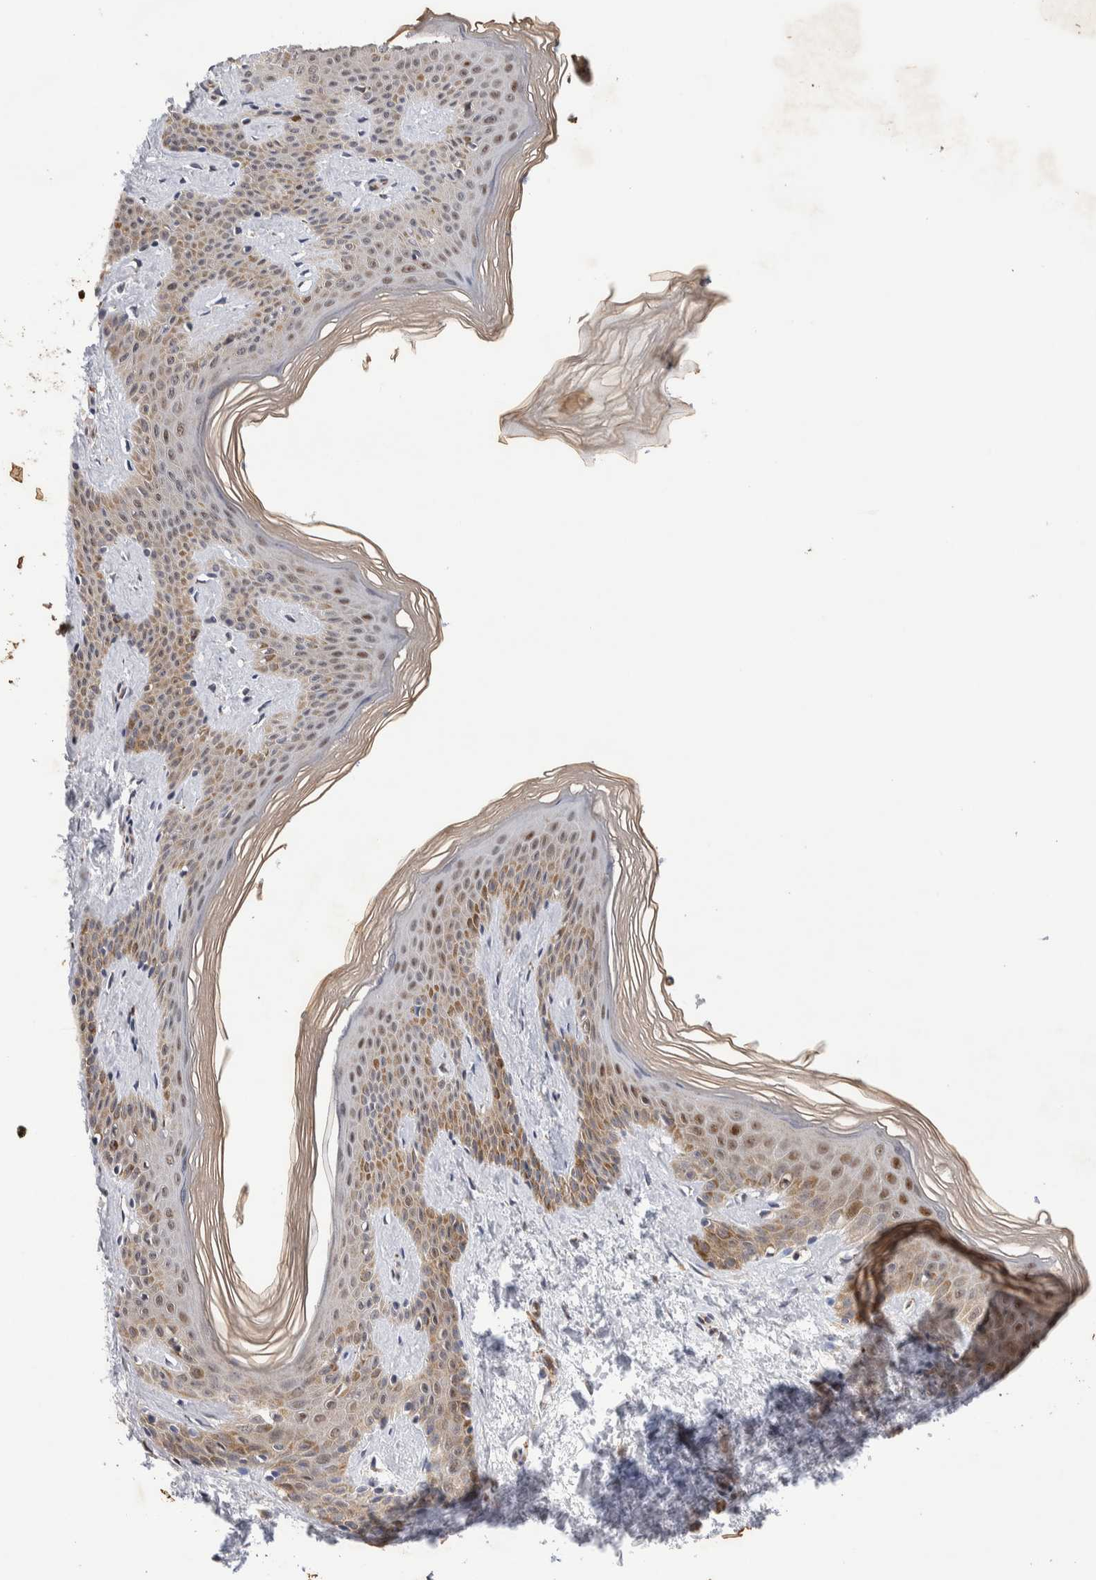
{"staining": {"intensity": "weak", "quantity": ">75%", "location": "cytoplasmic/membranous"}, "tissue": "skin", "cell_type": "Fibroblasts", "image_type": "normal", "snomed": [{"axis": "morphology", "description": "Normal tissue, NOS"}, {"axis": "morphology", "description": "Neoplasm, benign, NOS"}, {"axis": "topography", "description": "Skin"}, {"axis": "topography", "description": "Soft tissue"}], "caption": "Immunohistochemical staining of unremarkable skin shows low levels of weak cytoplasmic/membranous staining in about >75% of fibroblasts. (DAB (3,3'-diaminobenzidine) IHC, brown staining for protein, blue staining for nuclei).", "gene": "NSMAF", "patient": {"sex": "male", "age": 26}}